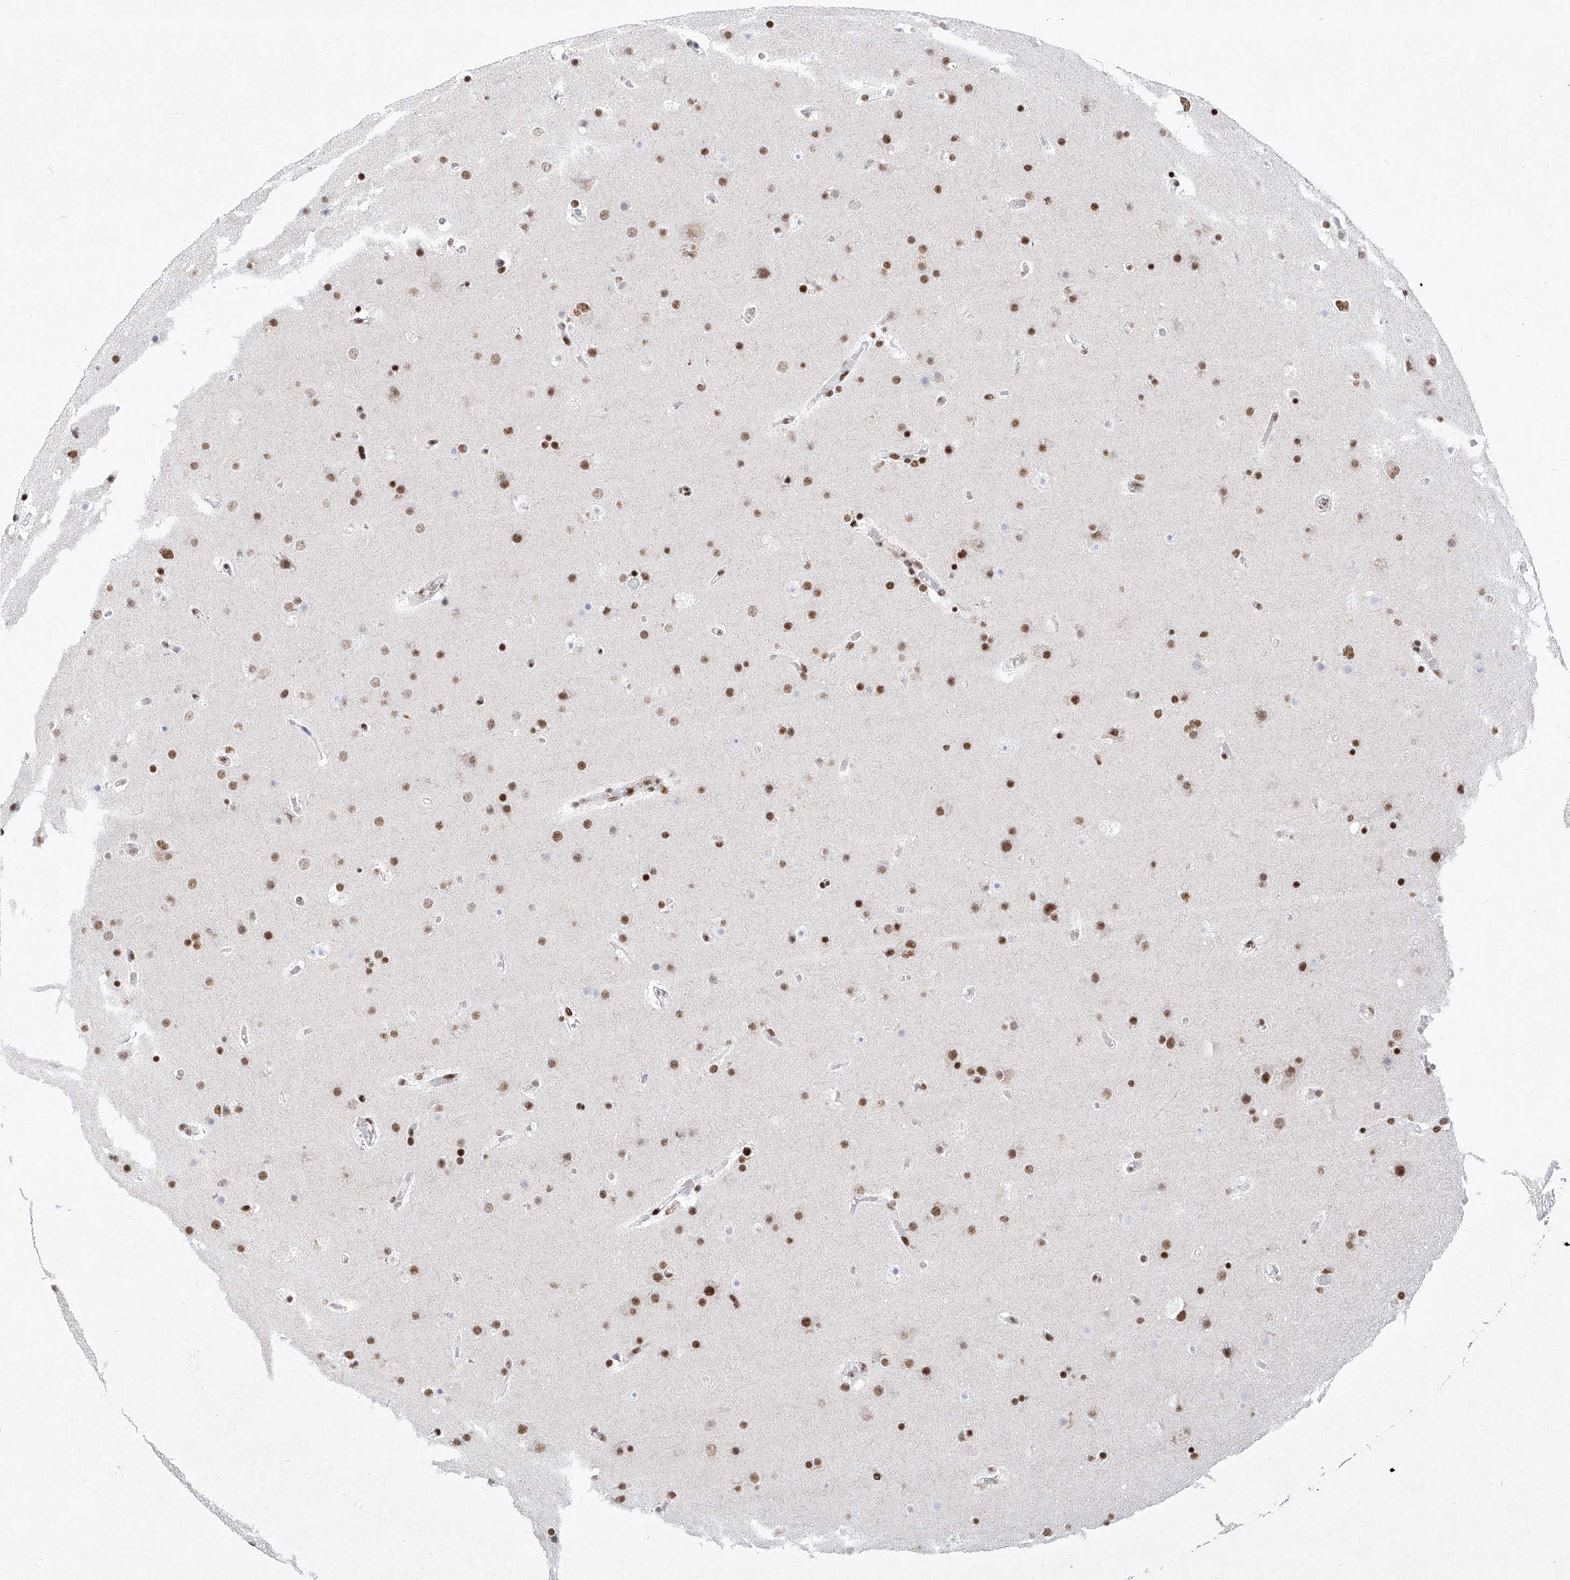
{"staining": {"intensity": "moderate", "quantity": "25%-75%", "location": "nuclear"}, "tissue": "glioma", "cell_type": "Tumor cells", "image_type": "cancer", "snomed": [{"axis": "morphology", "description": "Glioma, malignant, High grade"}, {"axis": "topography", "description": "Cerebral cortex"}], "caption": "Protein expression analysis of glioma reveals moderate nuclear positivity in about 25%-75% of tumor cells. (DAB (3,3'-diaminobenzidine) IHC with brightfield microscopy, high magnification).", "gene": "TAF4", "patient": {"sex": "female", "age": 36}}